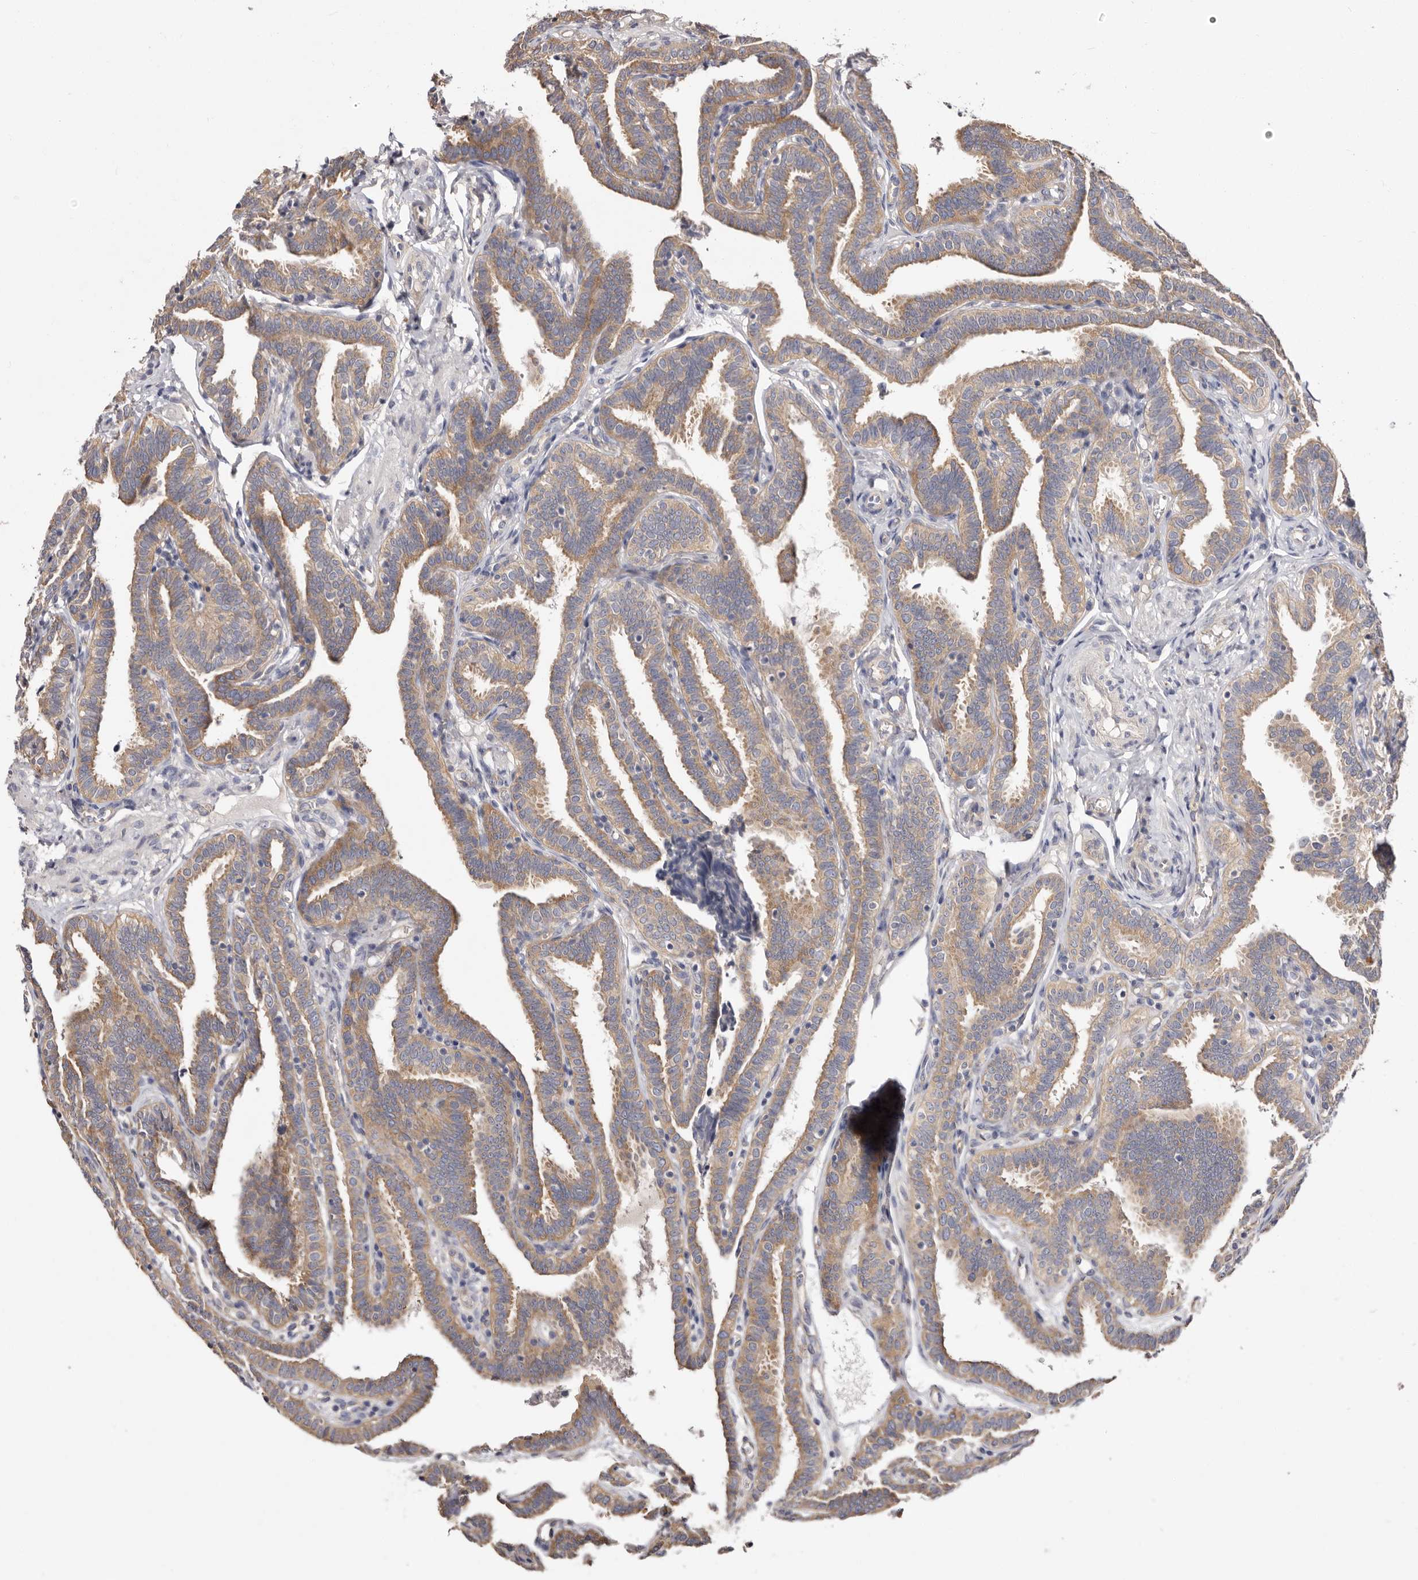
{"staining": {"intensity": "moderate", "quantity": ">75%", "location": "cytoplasmic/membranous"}, "tissue": "fallopian tube", "cell_type": "Glandular cells", "image_type": "normal", "snomed": [{"axis": "morphology", "description": "Normal tissue, NOS"}, {"axis": "topography", "description": "Fallopian tube"}], "caption": "The photomicrograph reveals immunohistochemical staining of unremarkable fallopian tube. There is moderate cytoplasmic/membranous expression is seen in approximately >75% of glandular cells.", "gene": "FAM167B", "patient": {"sex": "female", "age": 39}}